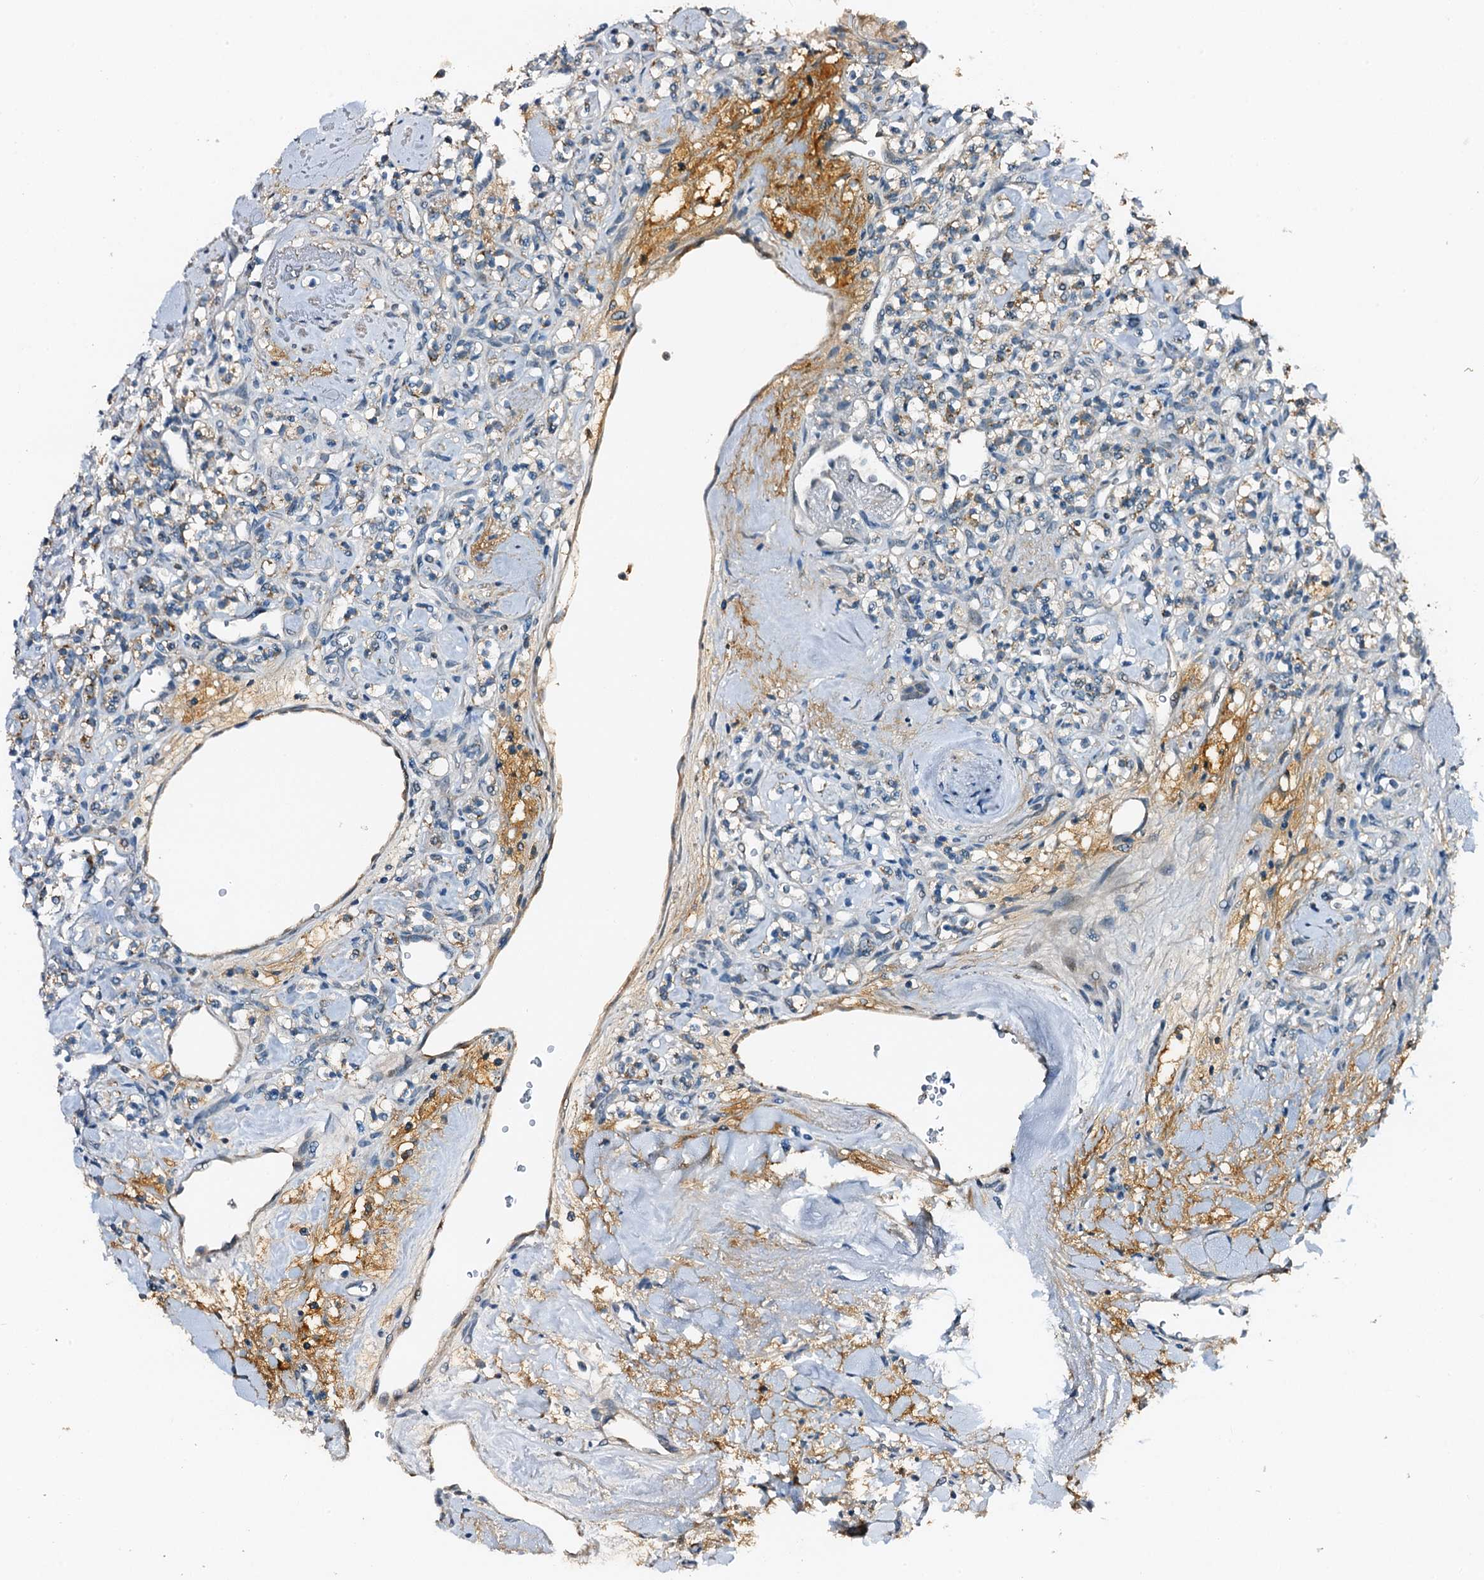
{"staining": {"intensity": "moderate", "quantity": "<25%", "location": "cytoplasmic/membranous"}, "tissue": "renal cancer", "cell_type": "Tumor cells", "image_type": "cancer", "snomed": [{"axis": "morphology", "description": "Adenocarcinoma, NOS"}, {"axis": "topography", "description": "Kidney"}], "caption": "Renal adenocarcinoma stained with DAB (3,3'-diaminobenzidine) IHC shows low levels of moderate cytoplasmic/membranous staining in approximately <25% of tumor cells.", "gene": "ZNF606", "patient": {"sex": "male", "age": 77}}